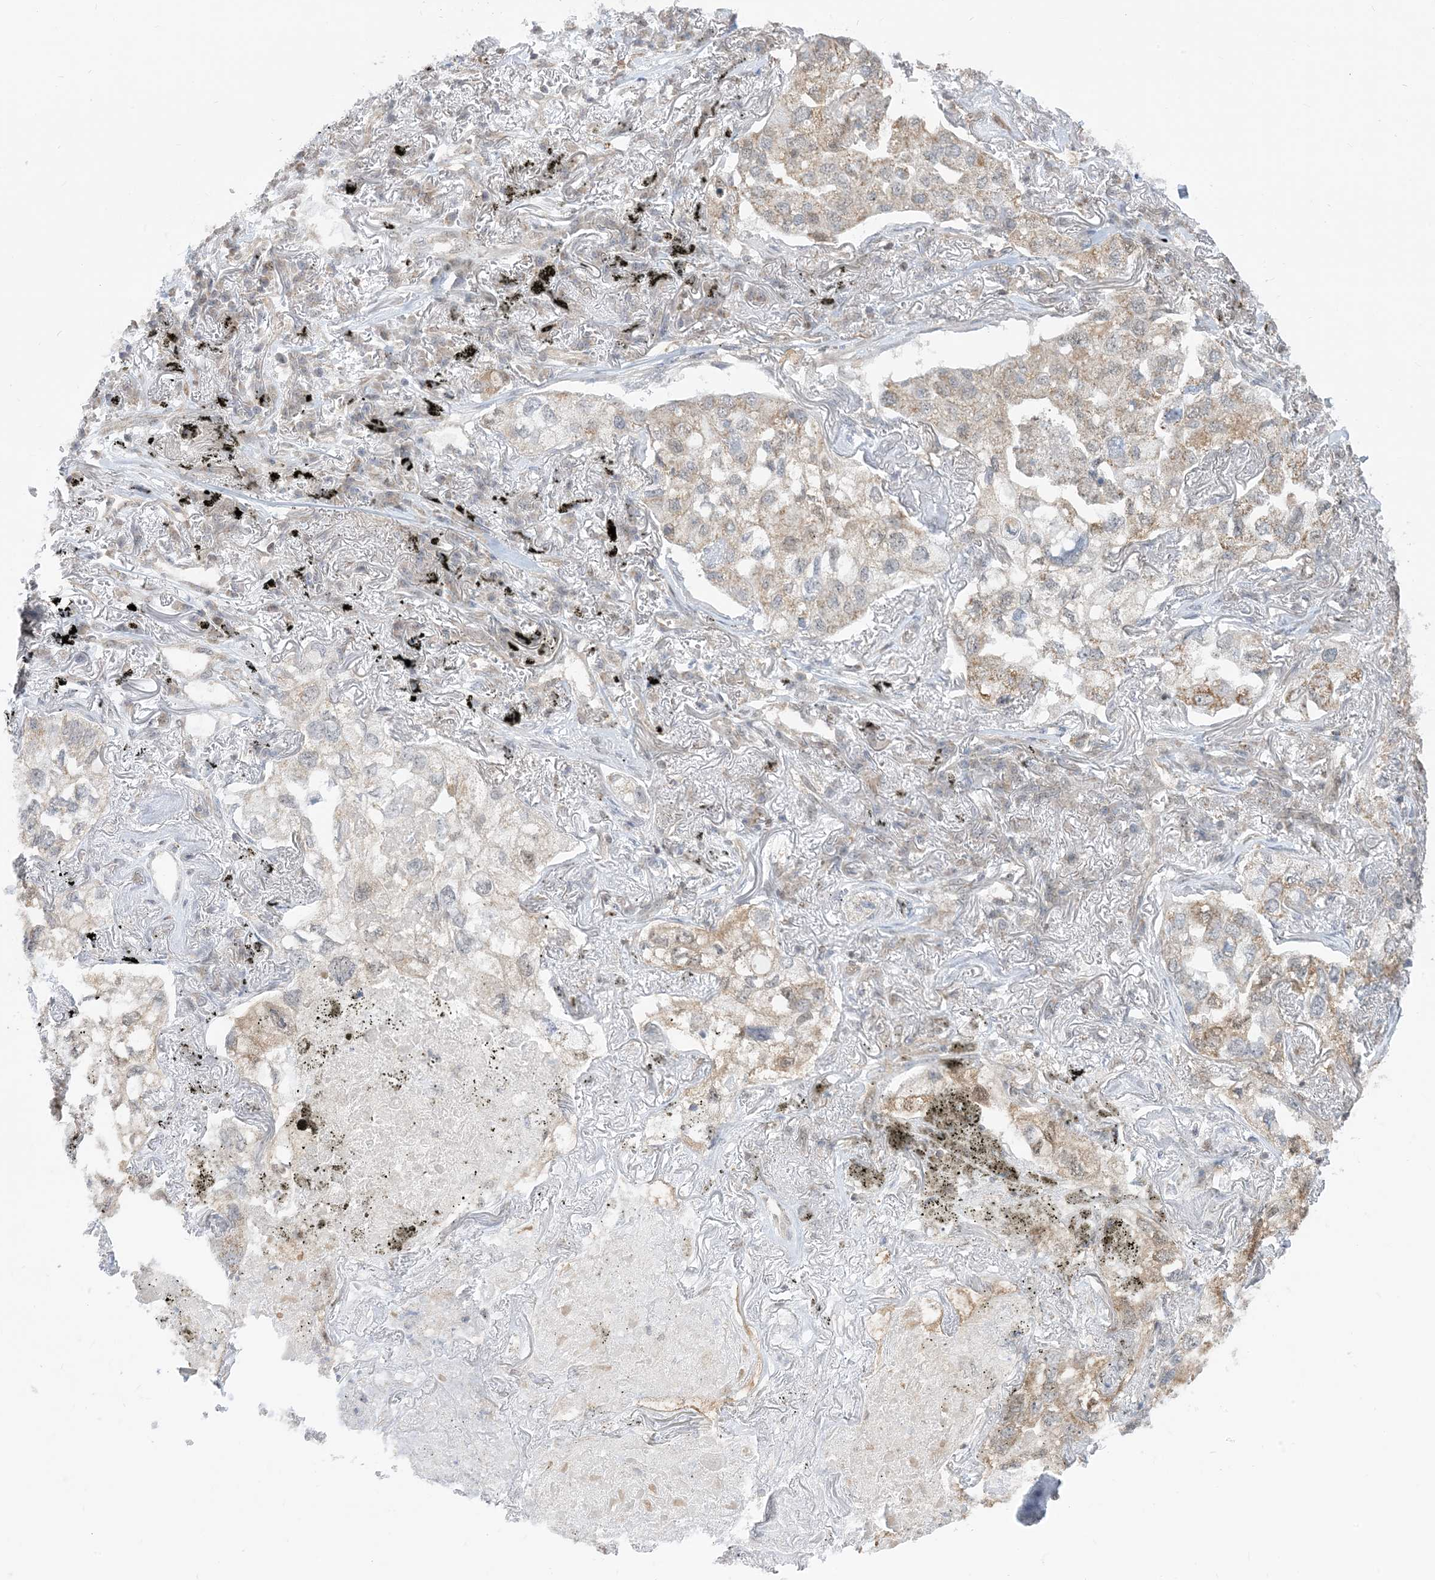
{"staining": {"intensity": "weak", "quantity": "25%-75%", "location": "cytoplasmic/membranous"}, "tissue": "lung cancer", "cell_type": "Tumor cells", "image_type": "cancer", "snomed": [{"axis": "morphology", "description": "Adenocarcinoma, NOS"}, {"axis": "topography", "description": "Lung"}], "caption": "The immunohistochemical stain highlights weak cytoplasmic/membranous positivity in tumor cells of adenocarcinoma (lung) tissue.", "gene": "CASP4", "patient": {"sex": "male", "age": 65}}